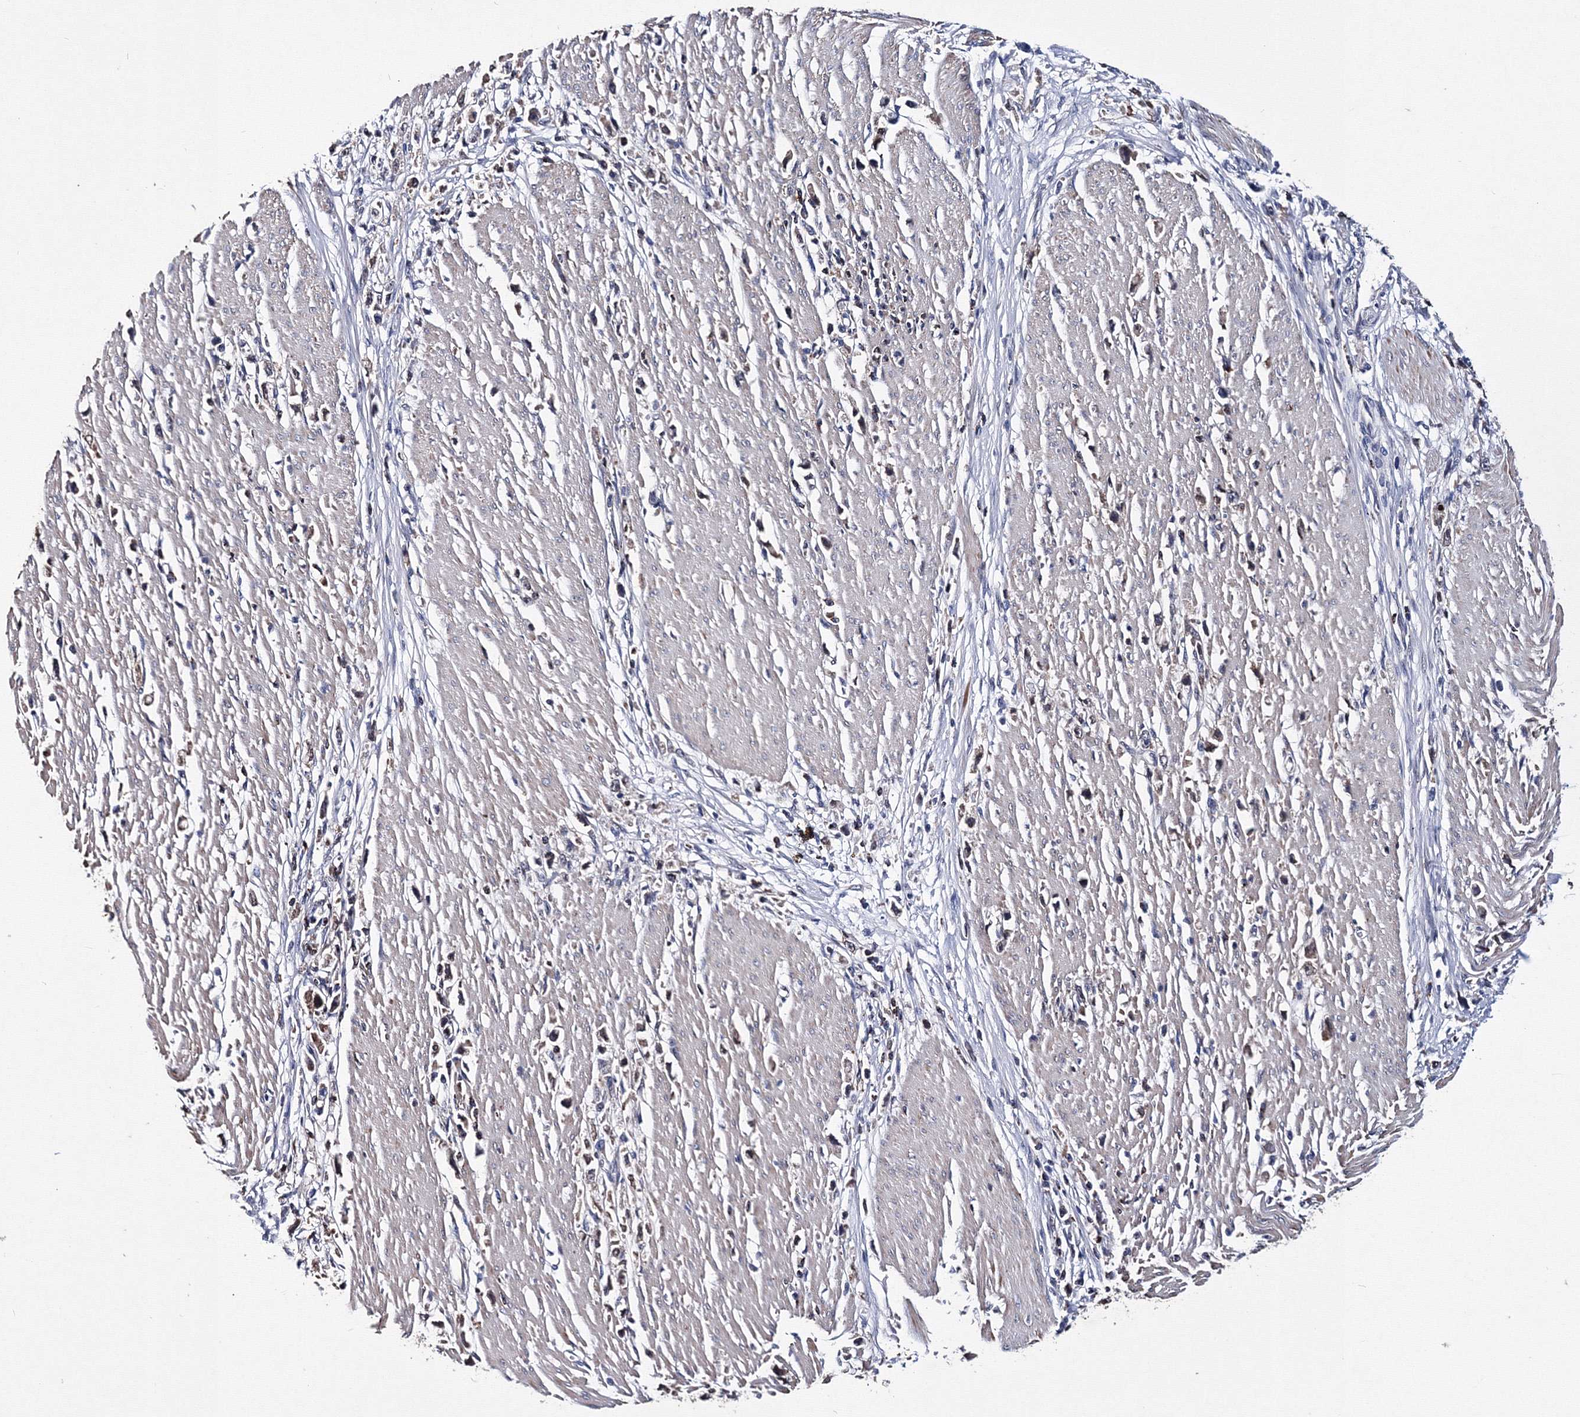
{"staining": {"intensity": "negative", "quantity": "none", "location": "none"}, "tissue": "stomach cancer", "cell_type": "Tumor cells", "image_type": "cancer", "snomed": [{"axis": "morphology", "description": "Adenocarcinoma, NOS"}, {"axis": "topography", "description": "Stomach"}], "caption": "This is an IHC image of stomach adenocarcinoma. There is no staining in tumor cells.", "gene": "PHYKPL", "patient": {"sex": "female", "age": 59}}